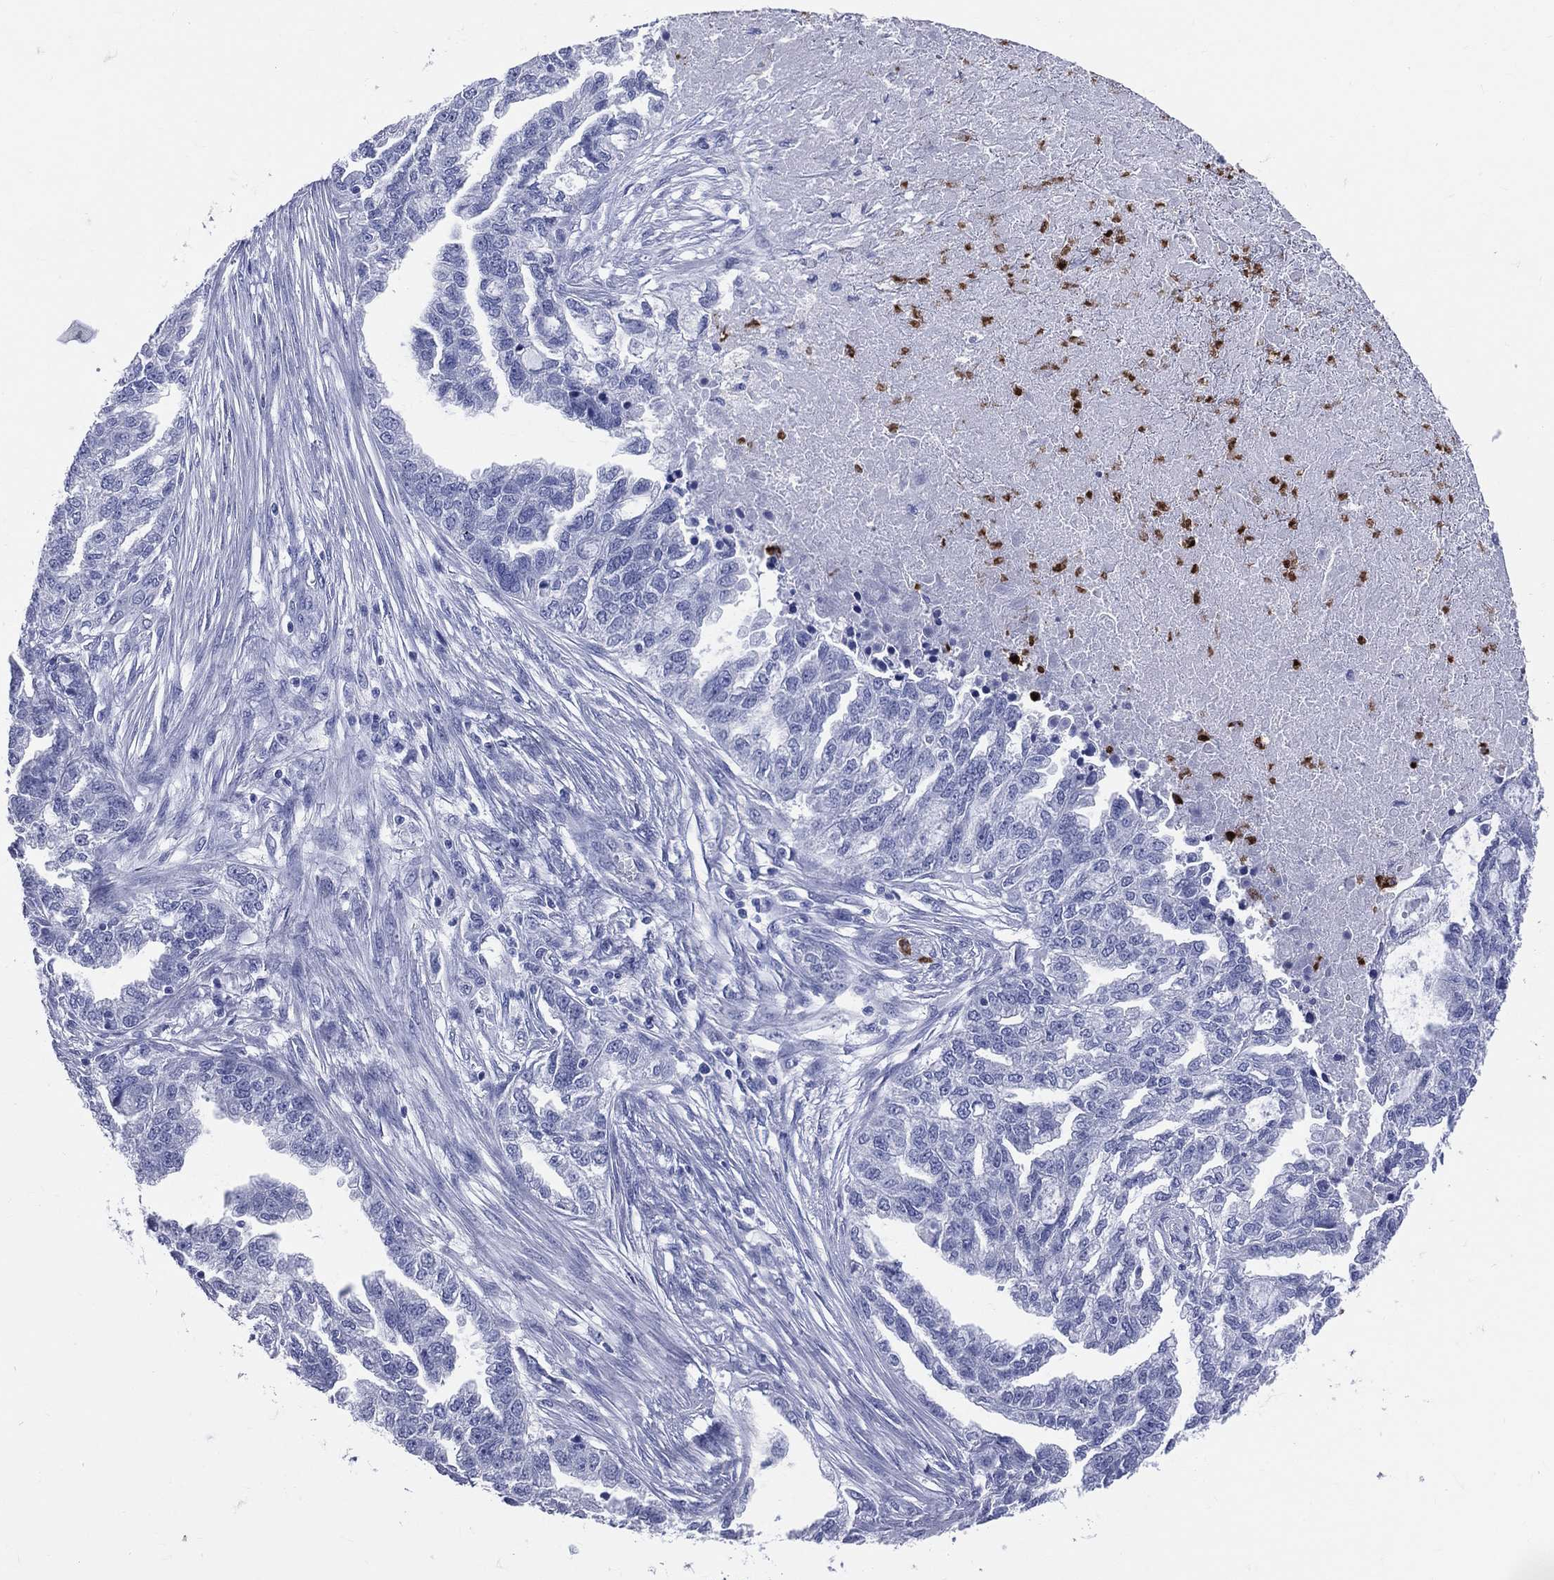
{"staining": {"intensity": "negative", "quantity": "none", "location": "none"}, "tissue": "ovarian cancer", "cell_type": "Tumor cells", "image_type": "cancer", "snomed": [{"axis": "morphology", "description": "Cystadenocarcinoma, serous, NOS"}, {"axis": "topography", "description": "Ovary"}], "caption": "DAB immunohistochemical staining of human ovarian cancer (serous cystadenocarcinoma) shows no significant staining in tumor cells. (DAB (3,3'-diaminobenzidine) IHC, high magnification).", "gene": "PGLYRP1", "patient": {"sex": "female", "age": 51}}